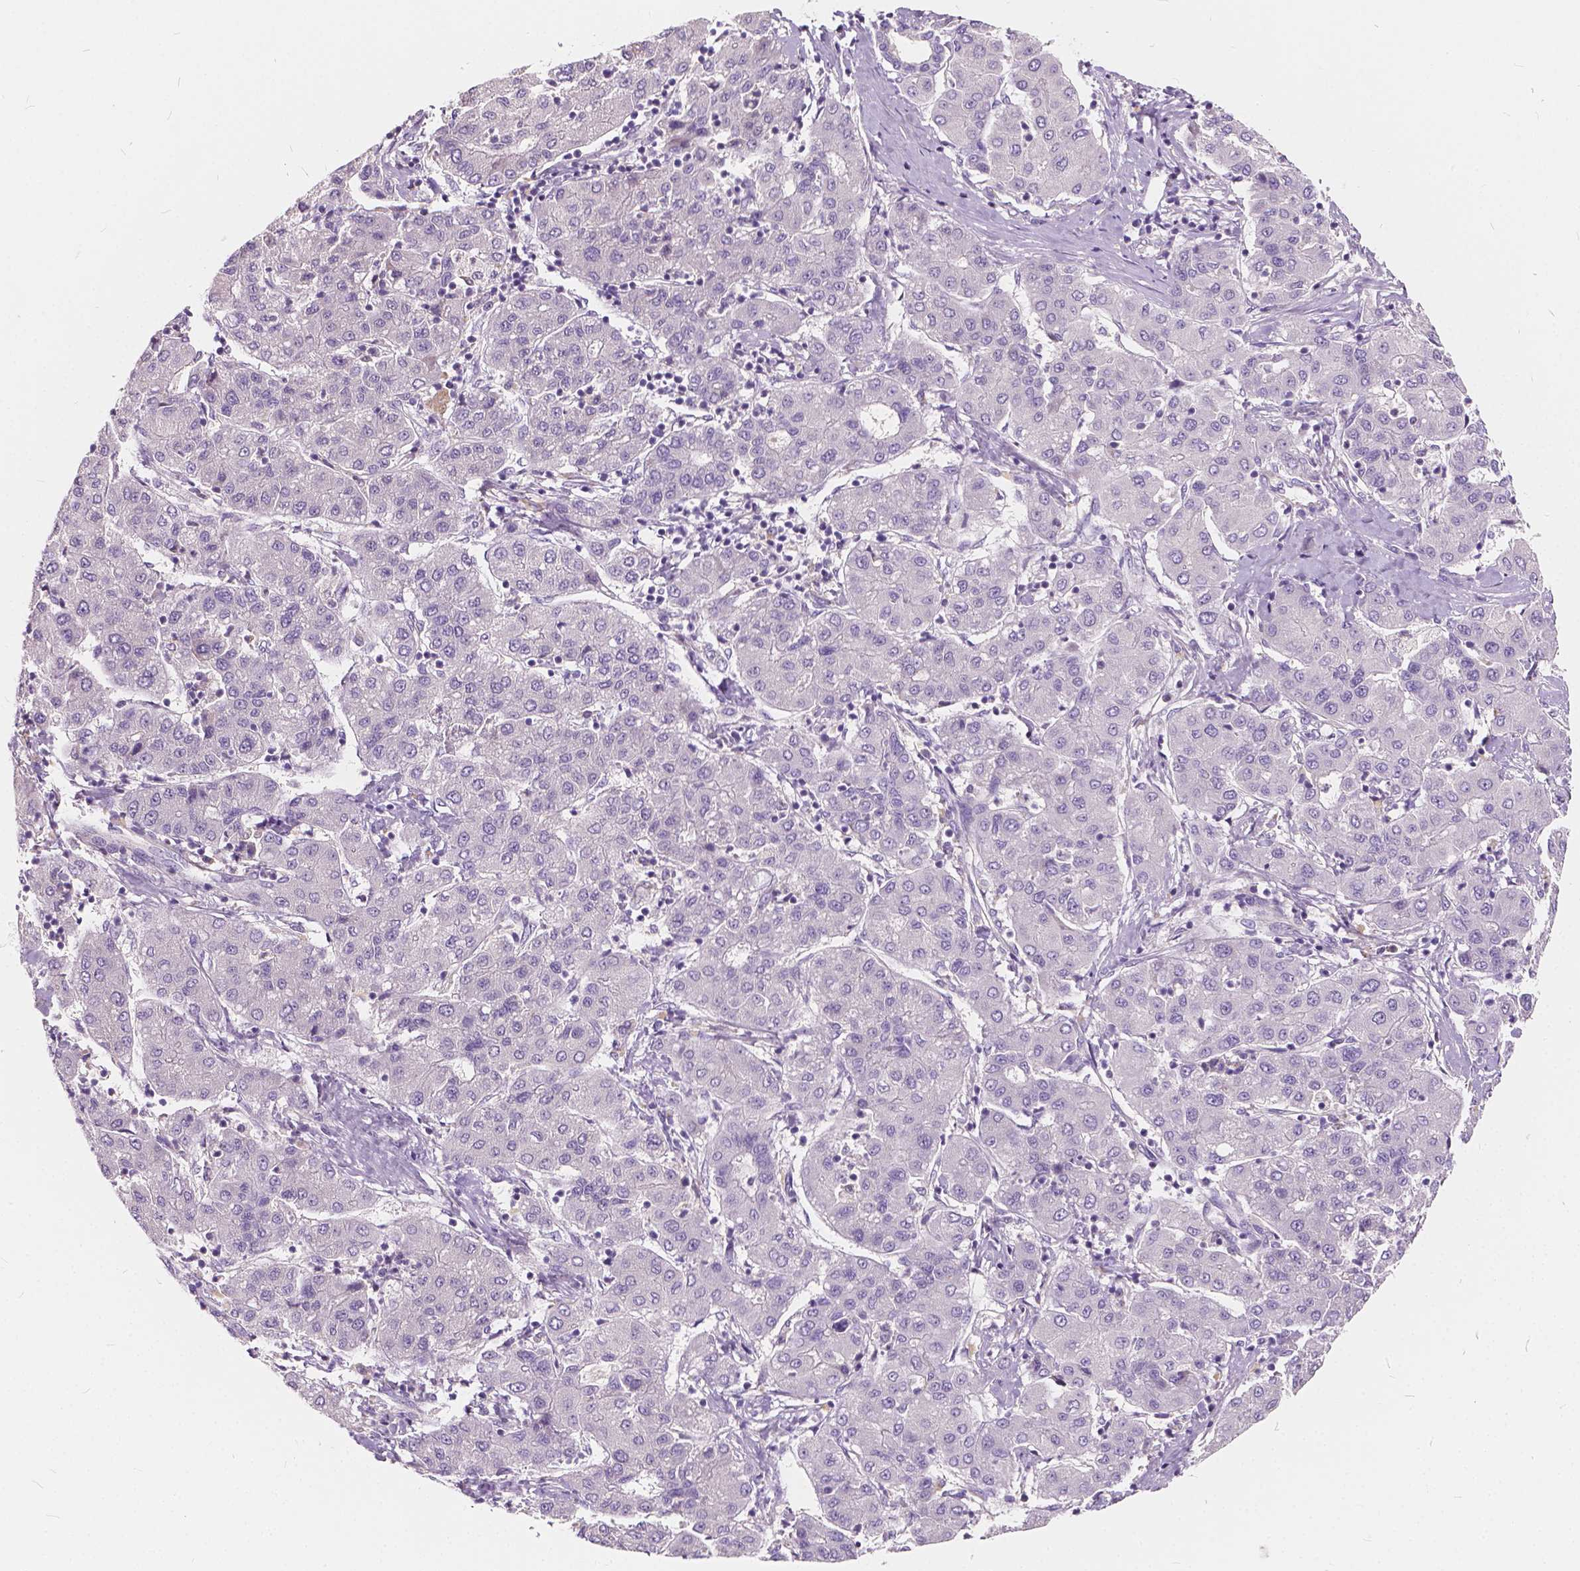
{"staining": {"intensity": "negative", "quantity": "none", "location": "none"}, "tissue": "liver cancer", "cell_type": "Tumor cells", "image_type": "cancer", "snomed": [{"axis": "morphology", "description": "Carcinoma, Hepatocellular, NOS"}, {"axis": "topography", "description": "Liver"}], "caption": "A photomicrograph of hepatocellular carcinoma (liver) stained for a protein demonstrates no brown staining in tumor cells. (DAB immunohistochemistry, high magnification).", "gene": "KIAA0513", "patient": {"sex": "male", "age": 65}}